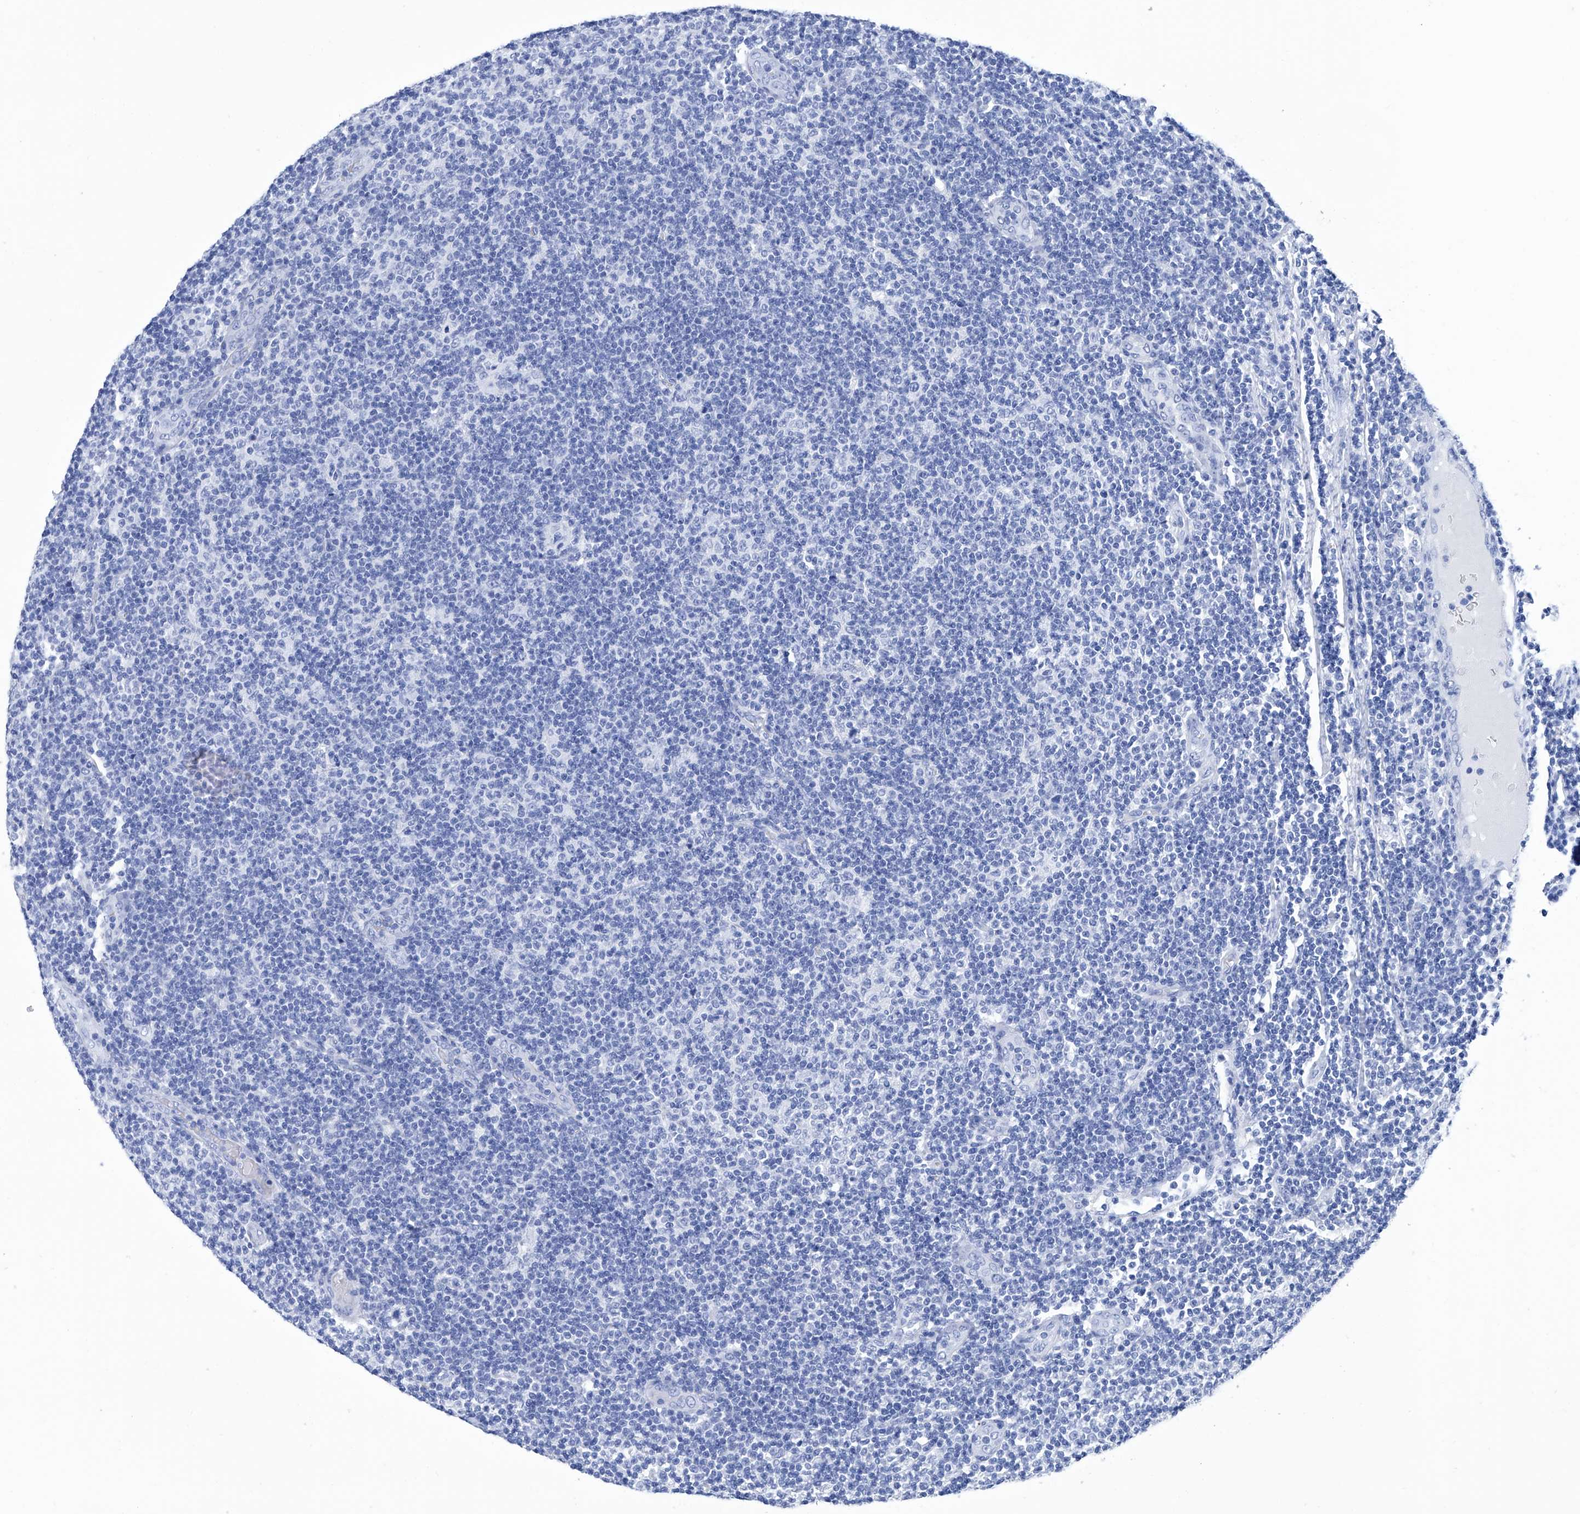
{"staining": {"intensity": "negative", "quantity": "none", "location": "none"}, "tissue": "lymphoma", "cell_type": "Tumor cells", "image_type": "cancer", "snomed": [{"axis": "morphology", "description": "Malignant lymphoma, non-Hodgkin's type, Low grade"}, {"axis": "topography", "description": "Lymph node"}], "caption": "Tumor cells are negative for brown protein staining in lymphoma.", "gene": "GPT", "patient": {"sex": "male", "age": 83}}